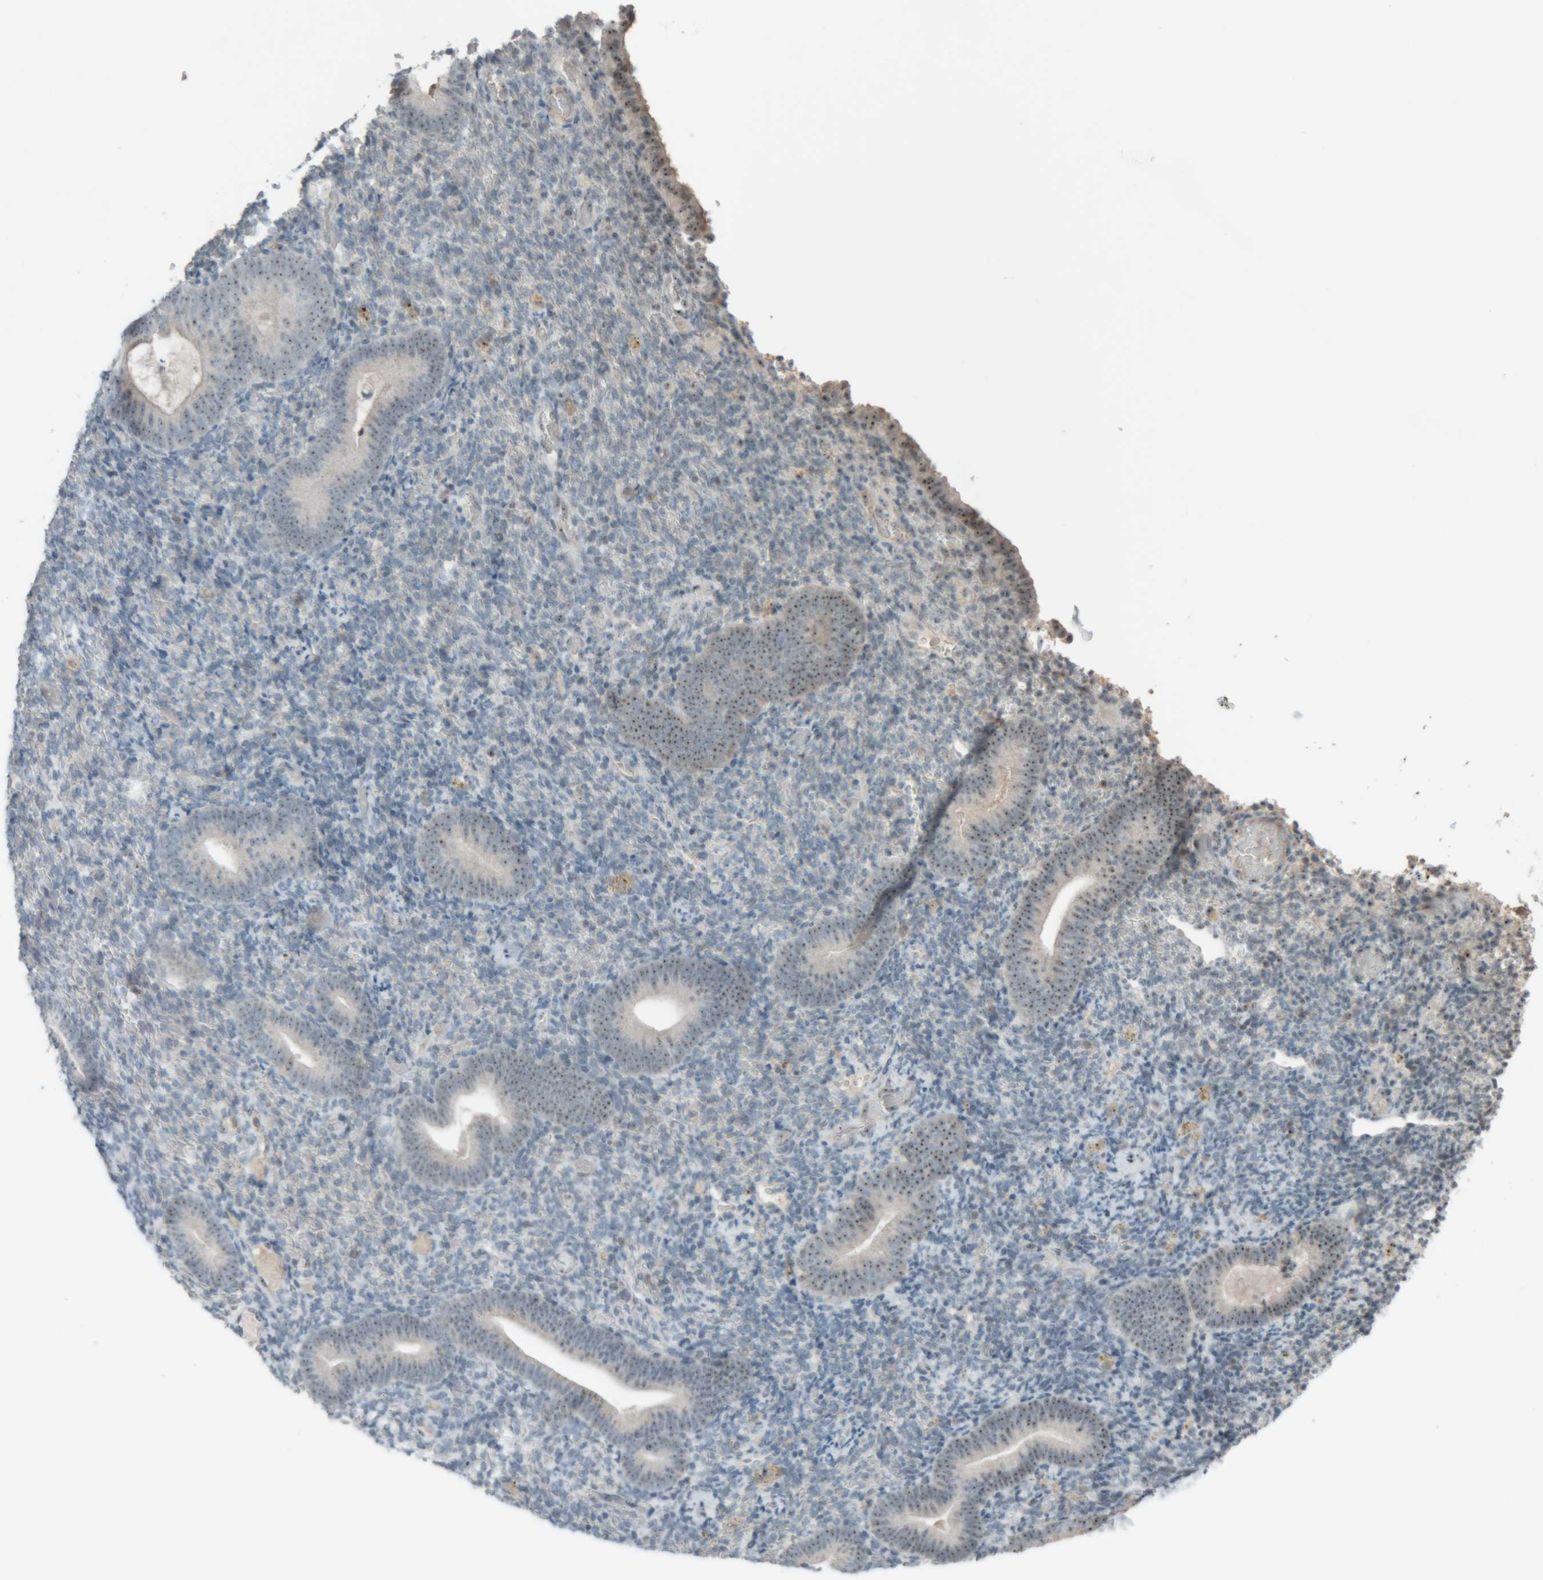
{"staining": {"intensity": "negative", "quantity": "none", "location": "none"}, "tissue": "endometrium", "cell_type": "Cells in endometrial stroma", "image_type": "normal", "snomed": [{"axis": "morphology", "description": "Normal tissue, NOS"}, {"axis": "topography", "description": "Endometrium"}], "caption": "Immunohistochemistry photomicrograph of unremarkable human endometrium stained for a protein (brown), which reveals no positivity in cells in endometrial stroma.", "gene": "RPF1", "patient": {"sex": "female", "age": 51}}